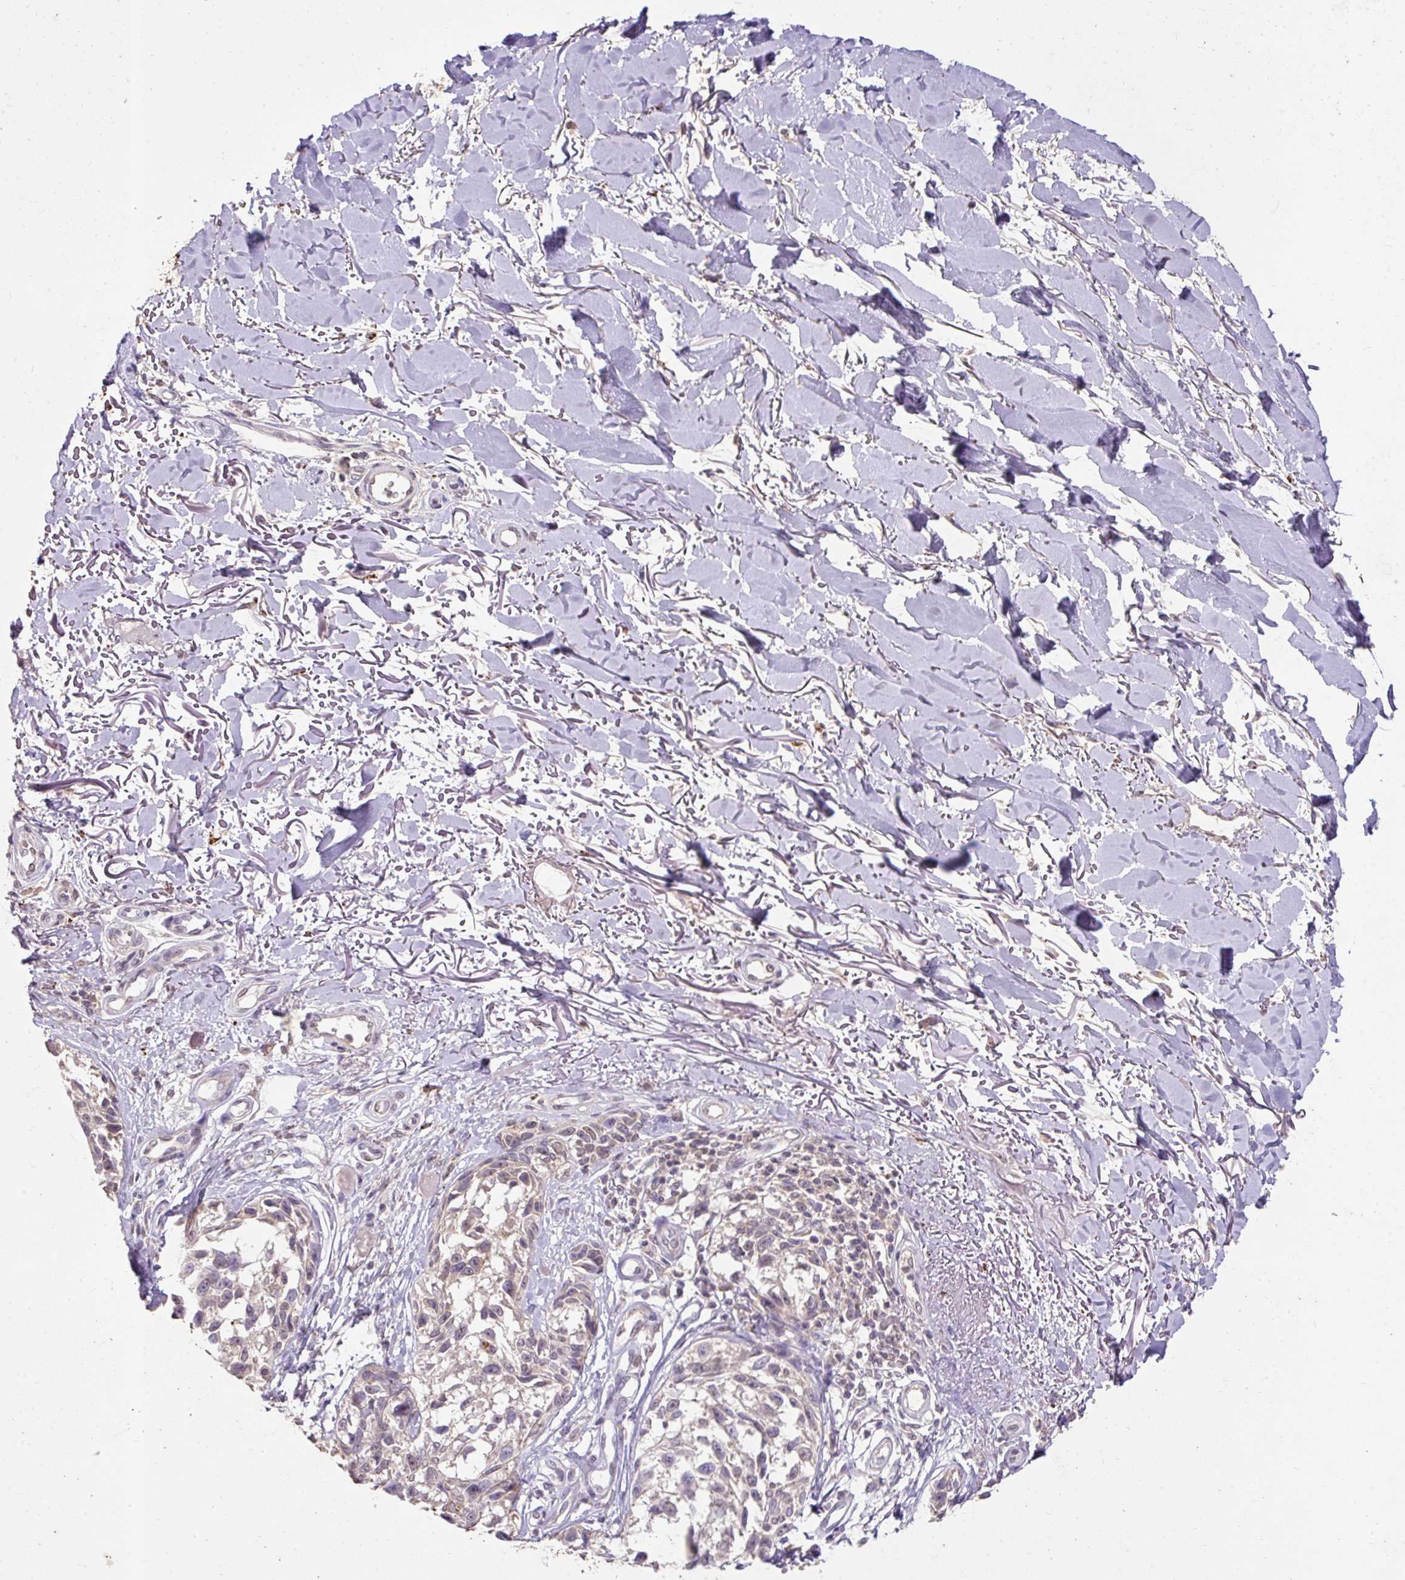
{"staining": {"intensity": "weak", "quantity": "<25%", "location": "cytoplasmic/membranous"}, "tissue": "melanoma", "cell_type": "Tumor cells", "image_type": "cancer", "snomed": [{"axis": "morphology", "description": "Malignant melanoma, NOS"}, {"axis": "topography", "description": "Skin"}], "caption": "Human malignant melanoma stained for a protein using IHC shows no positivity in tumor cells.", "gene": "LRTM2", "patient": {"sex": "male", "age": 73}}